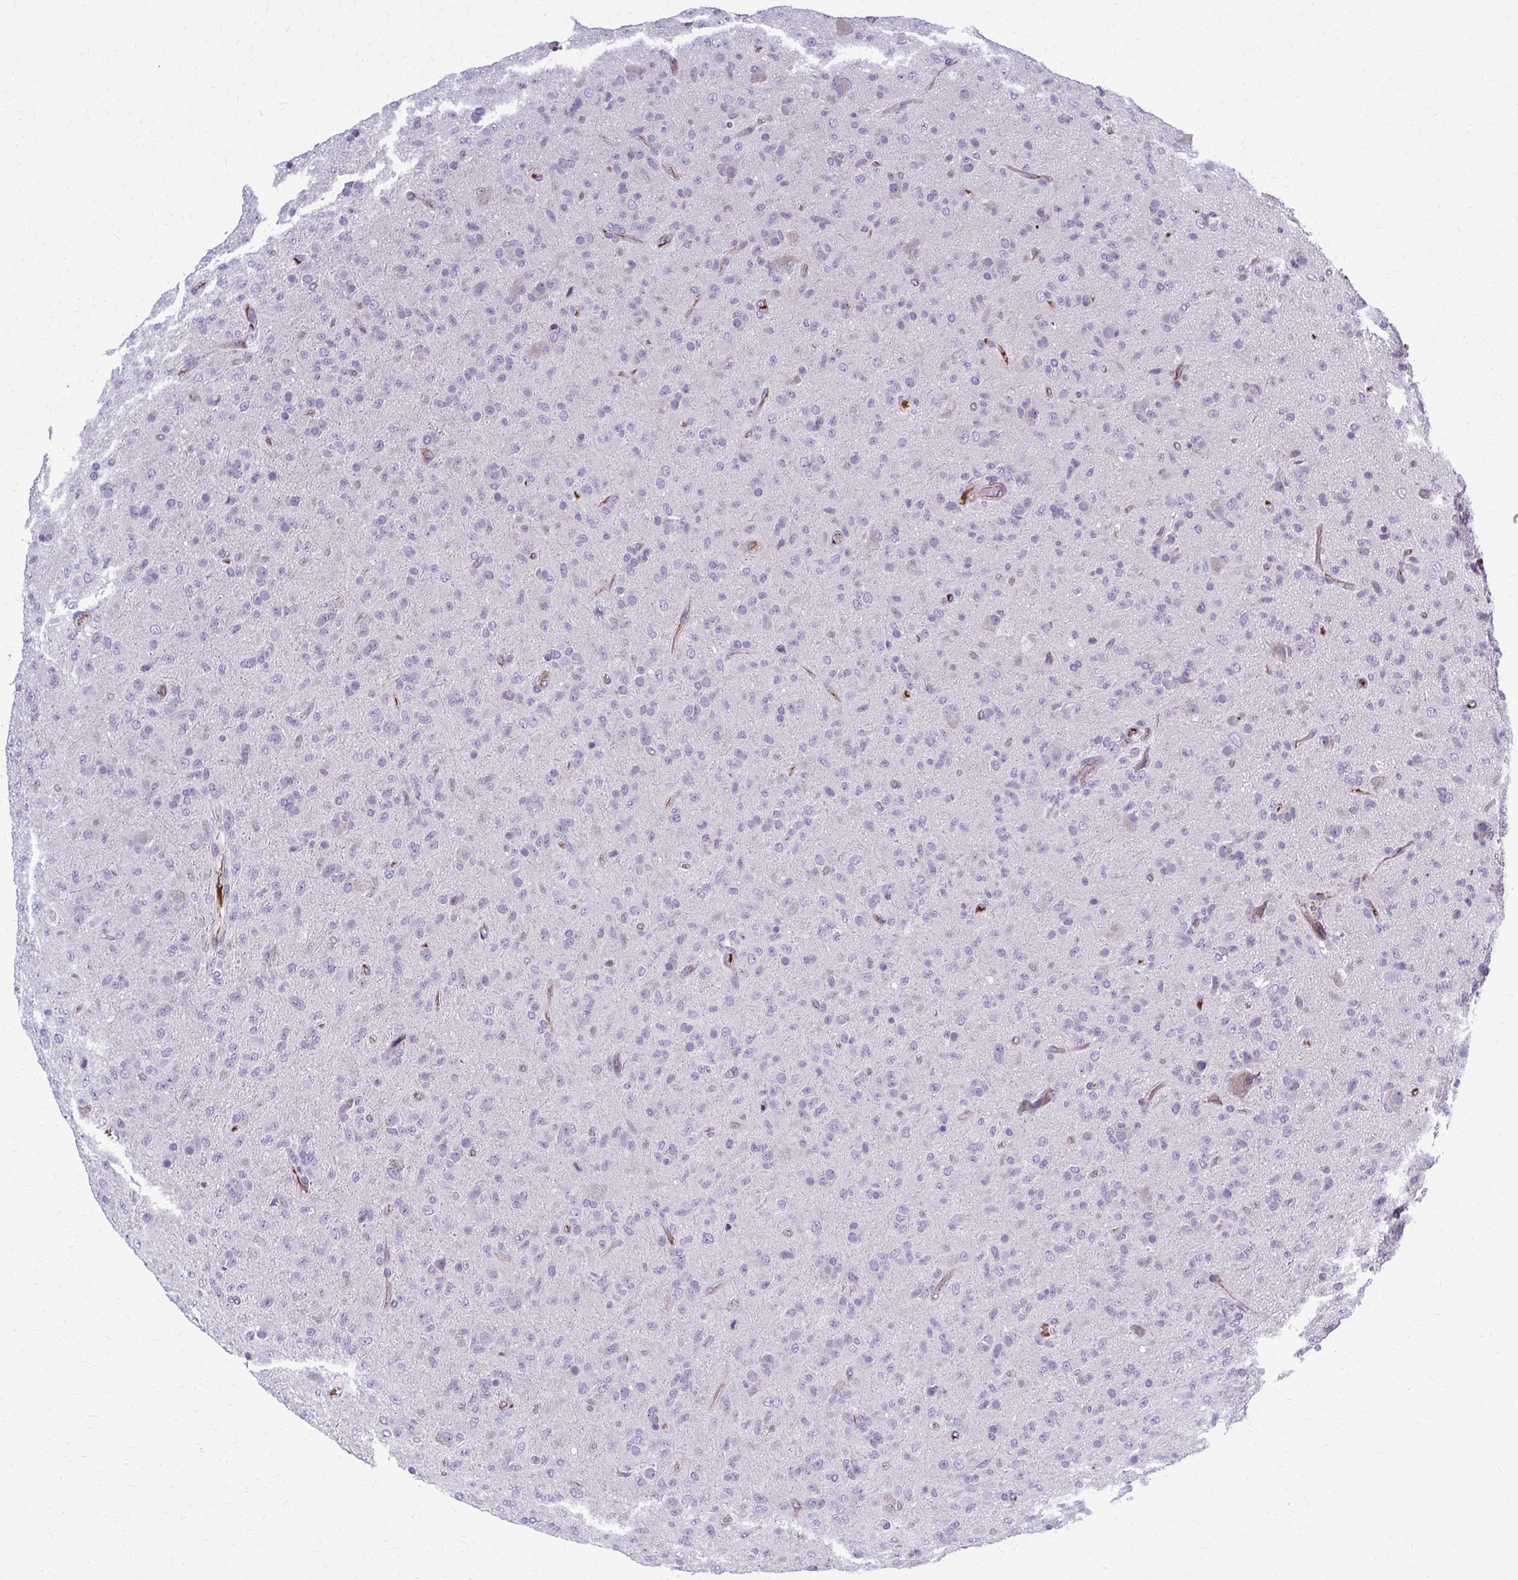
{"staining": {"intensity": "negative", "quantity": "none", "location": "none"}, "tissue": "glioma", "cell_type": "Tumor cells", "image_type": "cancer", "snomed": [{"axis": "morphology", "description": "Glioma, malignant, Low grade"}, {"axis": "topography", "description": "Brain"}], "caption": "A high-resolution micrograph shows immunohistochemistry staining of glioma, which exhibits no significant staining in tumor cells.", "gene": "MCRIP2", "patient": {"sex": "male", "age": 65}}